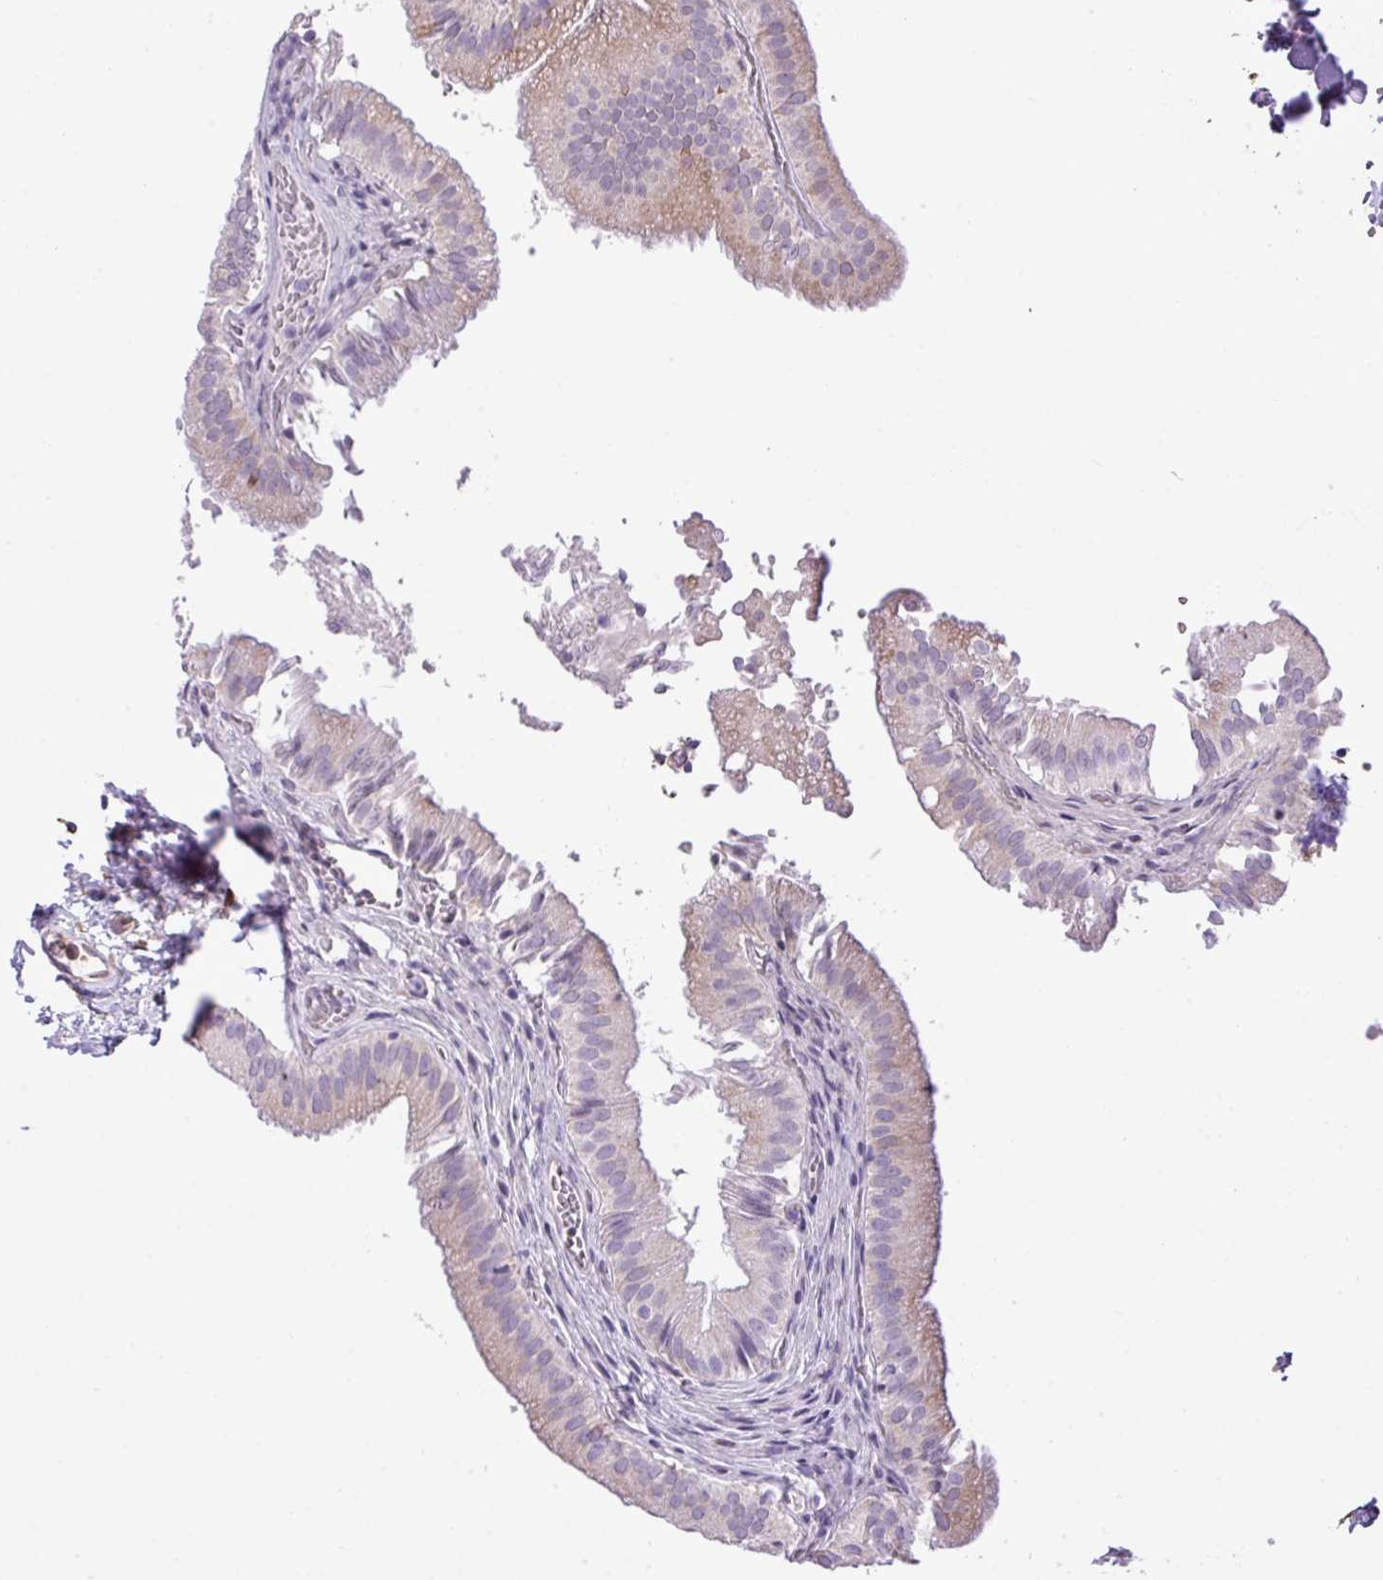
{"staining": {"intensity": "weak", "quantity": "25%-75%", "location": "cytoplasmic/membranous"}, "tissue": "gallbladder", "cell_type": "Glandular cells", "image_type": "normal", "snomed": [{"axis": "morphology", "description": "Normal tissue, NOS"}, {"axis": "topography", "description": "Gallbladder"}, {"axis": "topography", "description": "Peripheral nerve tissue"}], "caption": "The histopathology image exhibits immunohistochemical staining of normal gallbladder. There is weak cytoplasmic/membranous staining is appreciated in about 25%-75% of glandular cells.", "gene": "ZSCAN5A", "patient": {"sex": "male", "age": 17}}